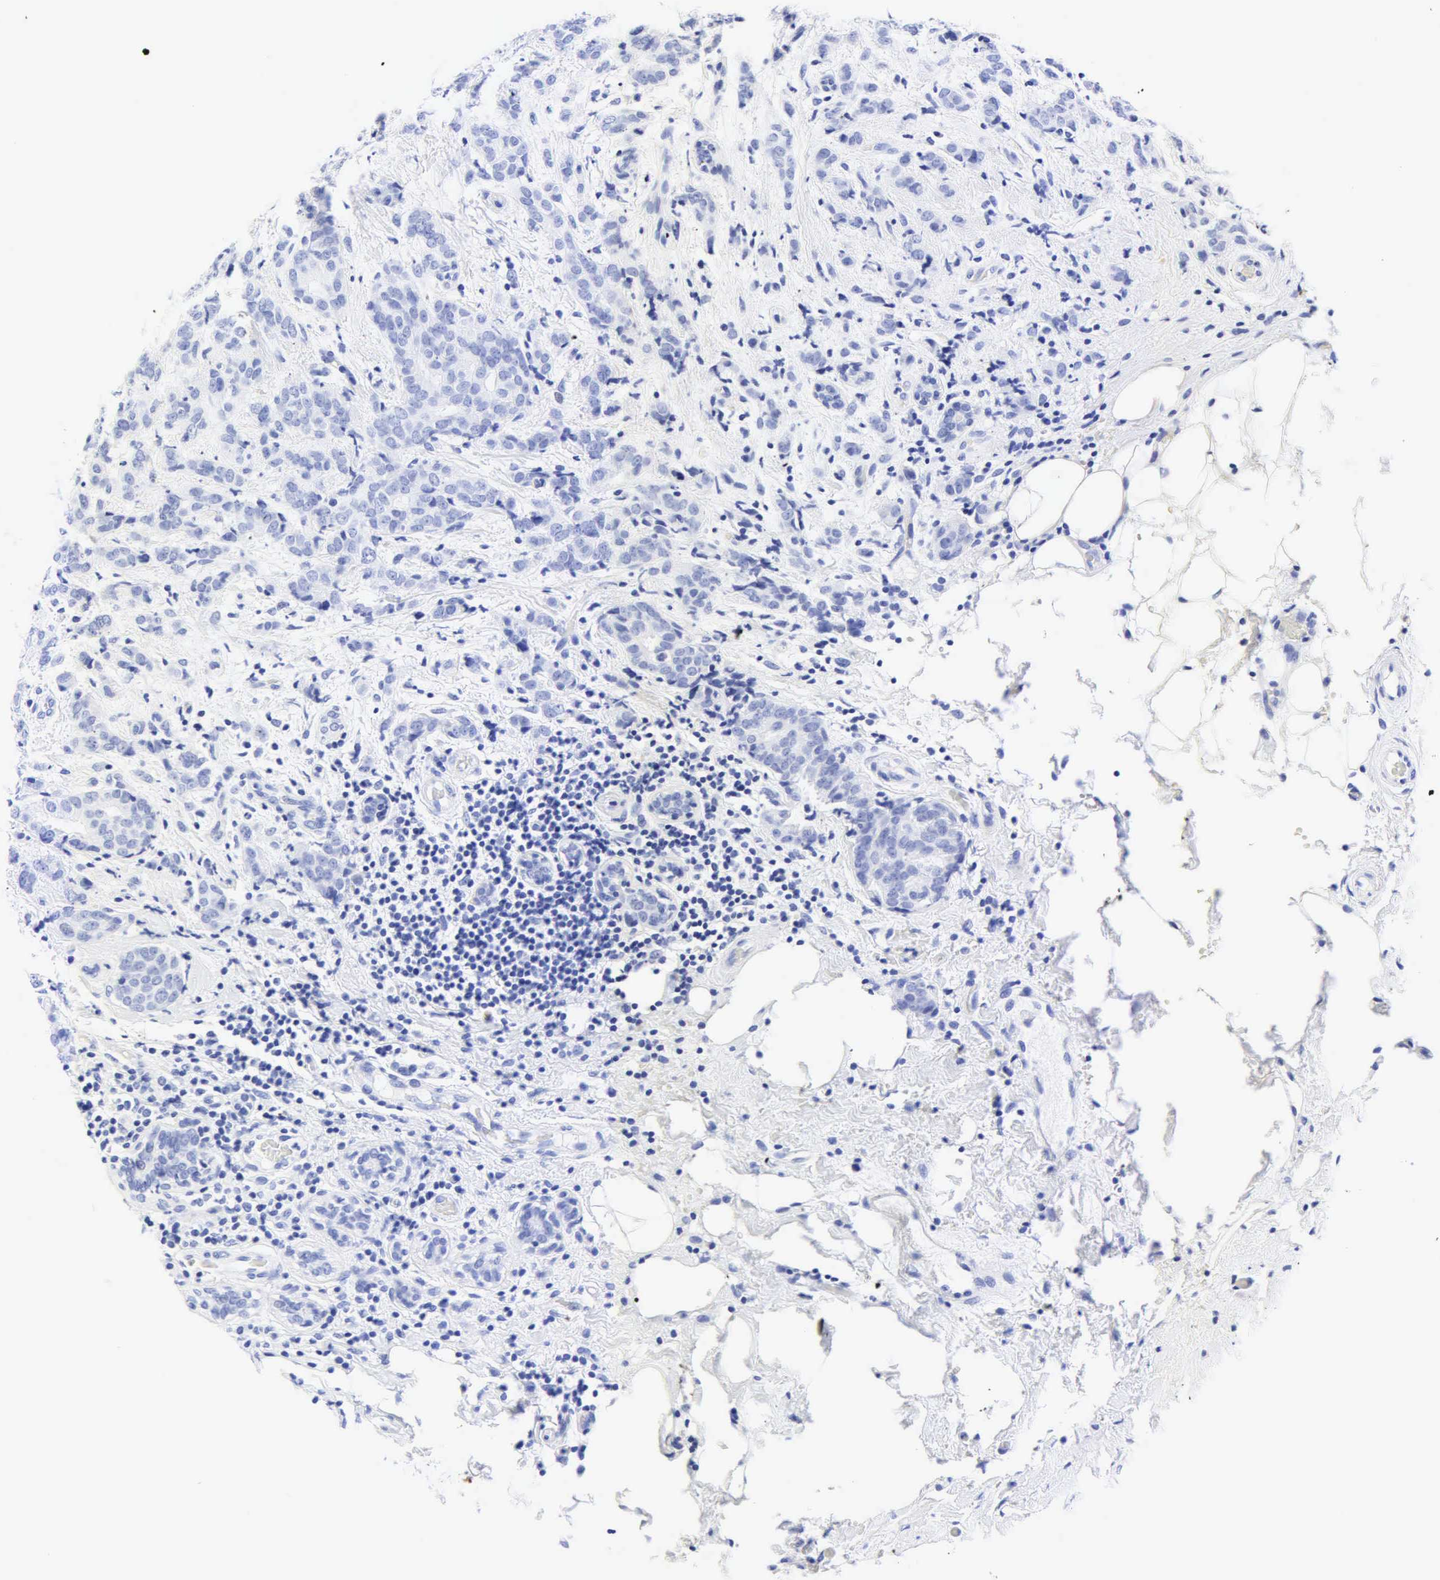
{"staining": {"intensity": "negative", "quantity": "none", "location": "none"}, "tissue": "breast cancer", "cell_type": "Tumor cells", "image_type": "cancer", "snomed": [{"axis": "morphology", "description": "Duct carcinoma"}, {"axis": "topography", "description": "Breast"}], "caption": "The micrograph exhibits no significant positivity in tumor cells of breast infiltrating ductal carcinoma.", "gene": "DES", "patient": {"sex": "female", "age": 53}}